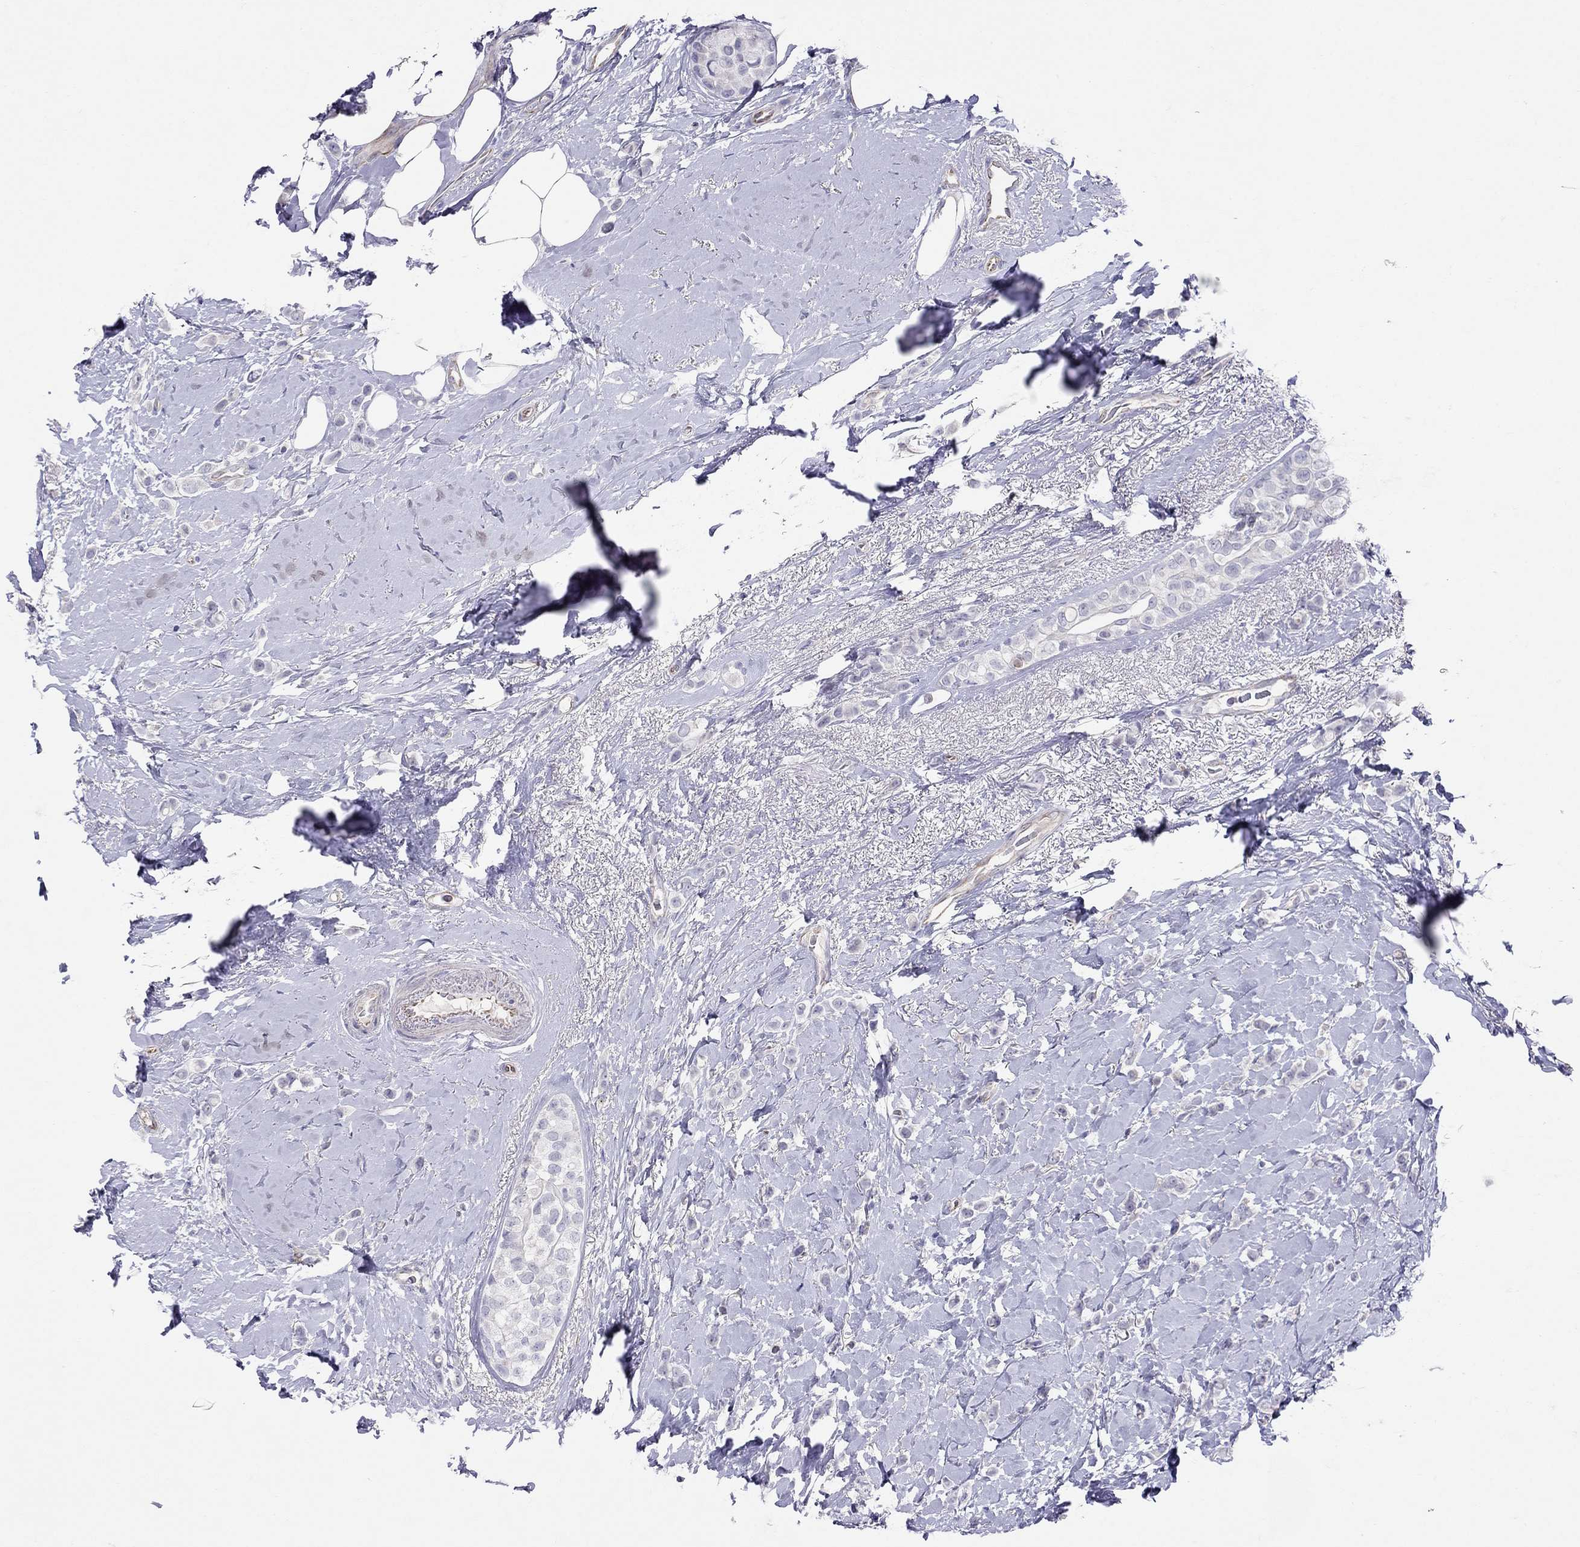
{"staining": {"intensity": "strong", "quantity": "<25%", "location": "cytoplasmic/membranous"}, "tissue": "breast cancer", "cell_type": "Tumor cells", "image_type": "cancer", "snomed": [{"axis": "morphology", "description": "Lobular carcinoma"}, {"axis": "topography", "description": "Breast"}], "caption": "Brown immunohistochemical staining in lobular carcinoma (breast) exhibits strong cytoplasmic/membranous positivity in about <25% of tumor cells. (brown staining indicates protein expression, while blue staining denotes nuclei).", "gene": "SPINT4", "patient": {"sex": "female", "age": 66}}